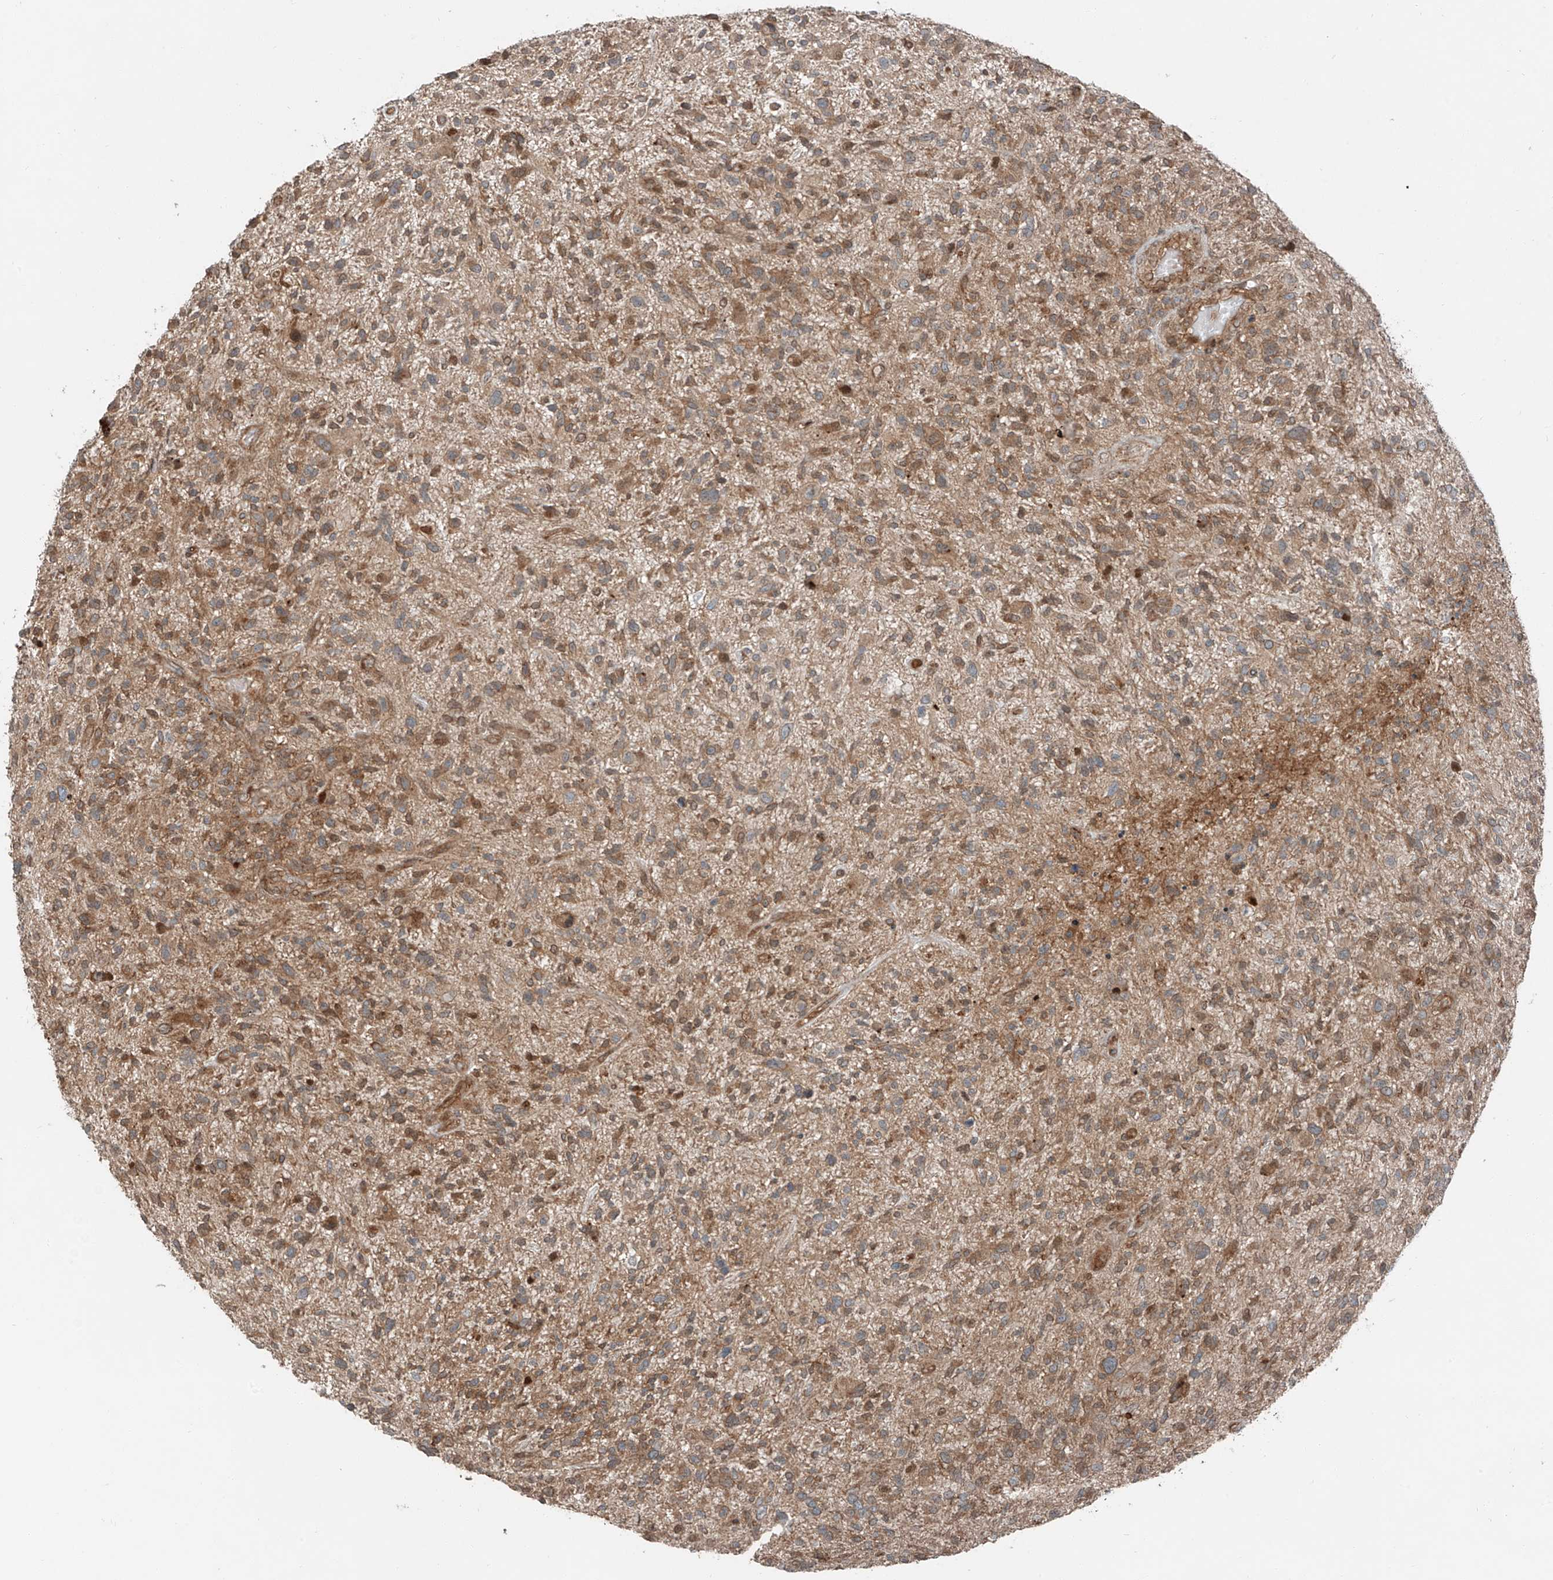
{"staining": {"intensity": "moderate", "quantity": ">75%", "location": "cytoplasmic/membranous"}, "tissue": "glioma", "cell_type": "Tumor cells", "image_type": "cancer", "snomed": [{"axis": "morphology", "description": "Glioma, malignant, High grade"}, {"axis": "topography", "description": "Brain"}], "caption": "Protein expression analysis of human glioma reveals moderate cytoplasmic/membranous expression in approximately >75% of tumor cells.", "gene": "CEP162", "patient": {"sex": "male", "age": 47}}